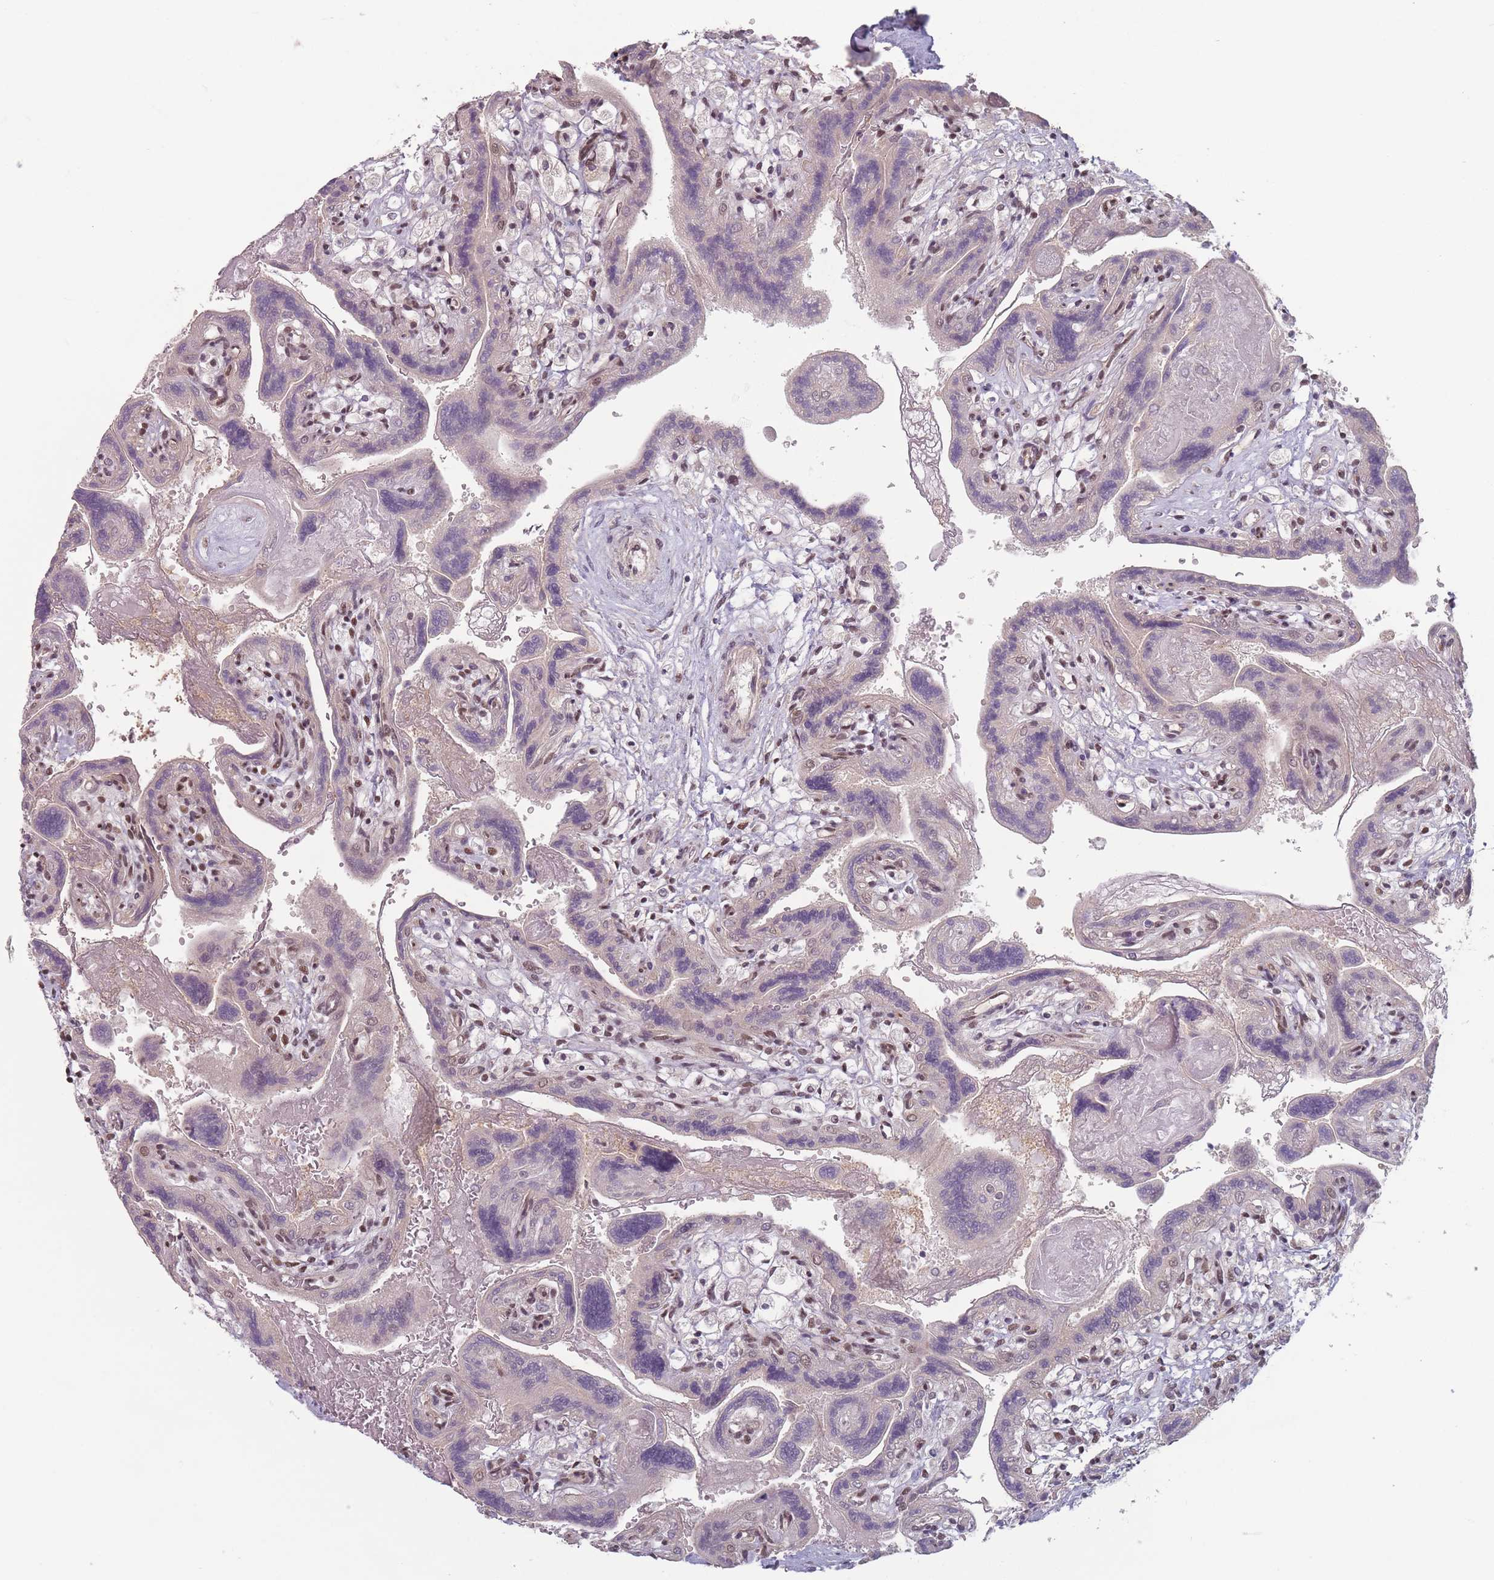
{"staining": {"intensity": "moderate", "quantity": ">75%", "location": "nuclear"}, "tissue": "placenta", "cell_type": "Decidual cells", "image_type": "normal", "snomed": [{"axis": "morphology", "description": "Normal tissue, NOS"}, {"axis": "topography", "description": "Placenta"}], "caption": "Immunohistochemistry (IHC) photomicrograph of unremarkable human placenta stained for a protein (brown), which demonstrates medium levels of moderate nuclear staining in about >75% of decidual cells.", "gene": "SH3BGRL2", "patient": {"sex": "female", "age": 37}}